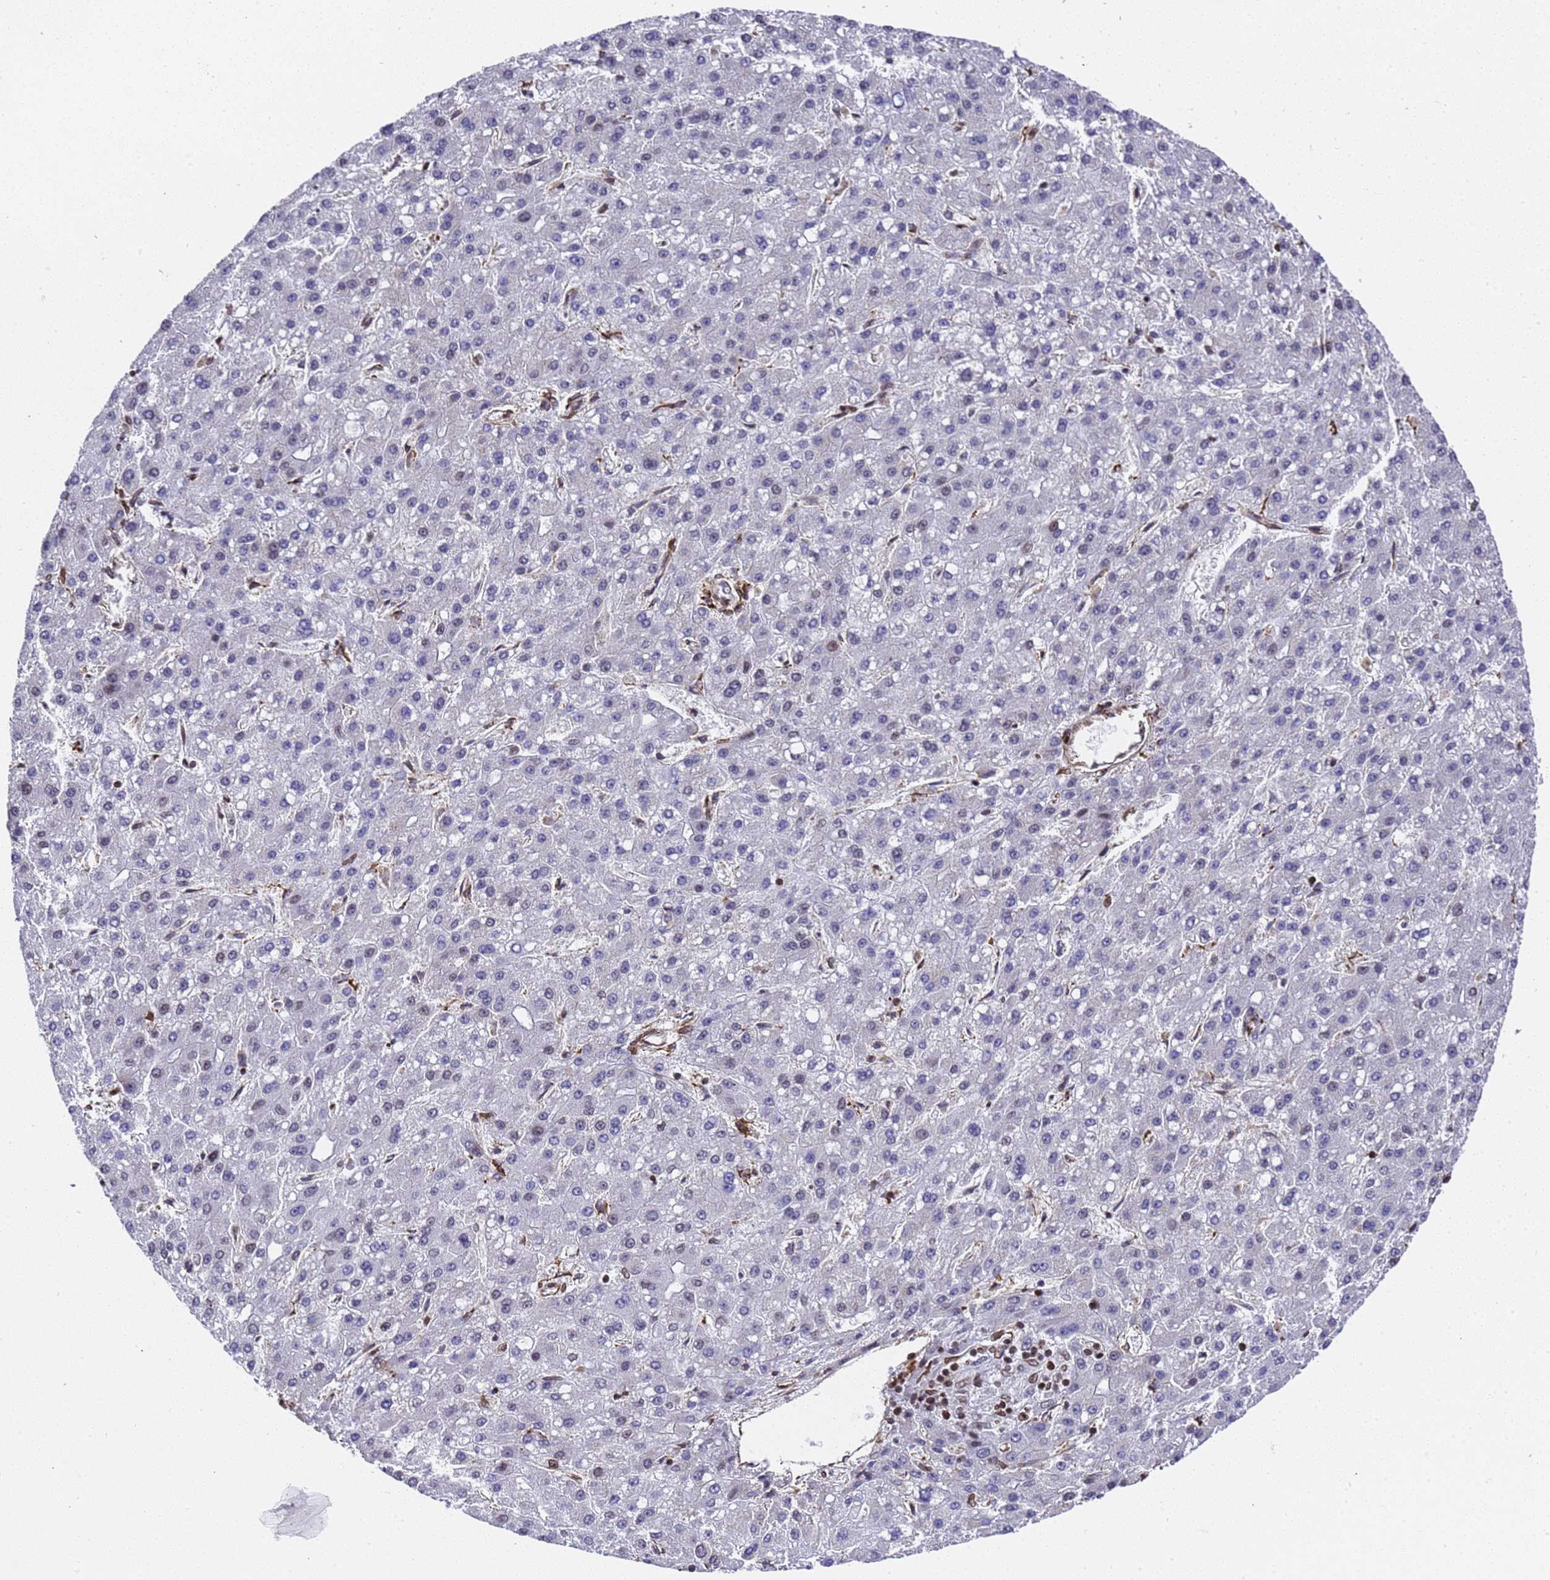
{"staining": {"intensity": "negative", "quantity": "none", "location": "none"}, "tissue": "liver cancer", "cell_type": "Tumor cells", "image_type": "cancer", "snomed": [{"axis": "morphology", "description": "Carcinoma, Hepatocellular, NOS"}, {"axis": "topography", "description": "Liver"}], "caption": "The micrograph shows no significant expression in tumor cells of liver cancer (hepatocellular carcinoma).", "gene": "IGFBP7", "patient": {"sex": "male", "age": 67}}